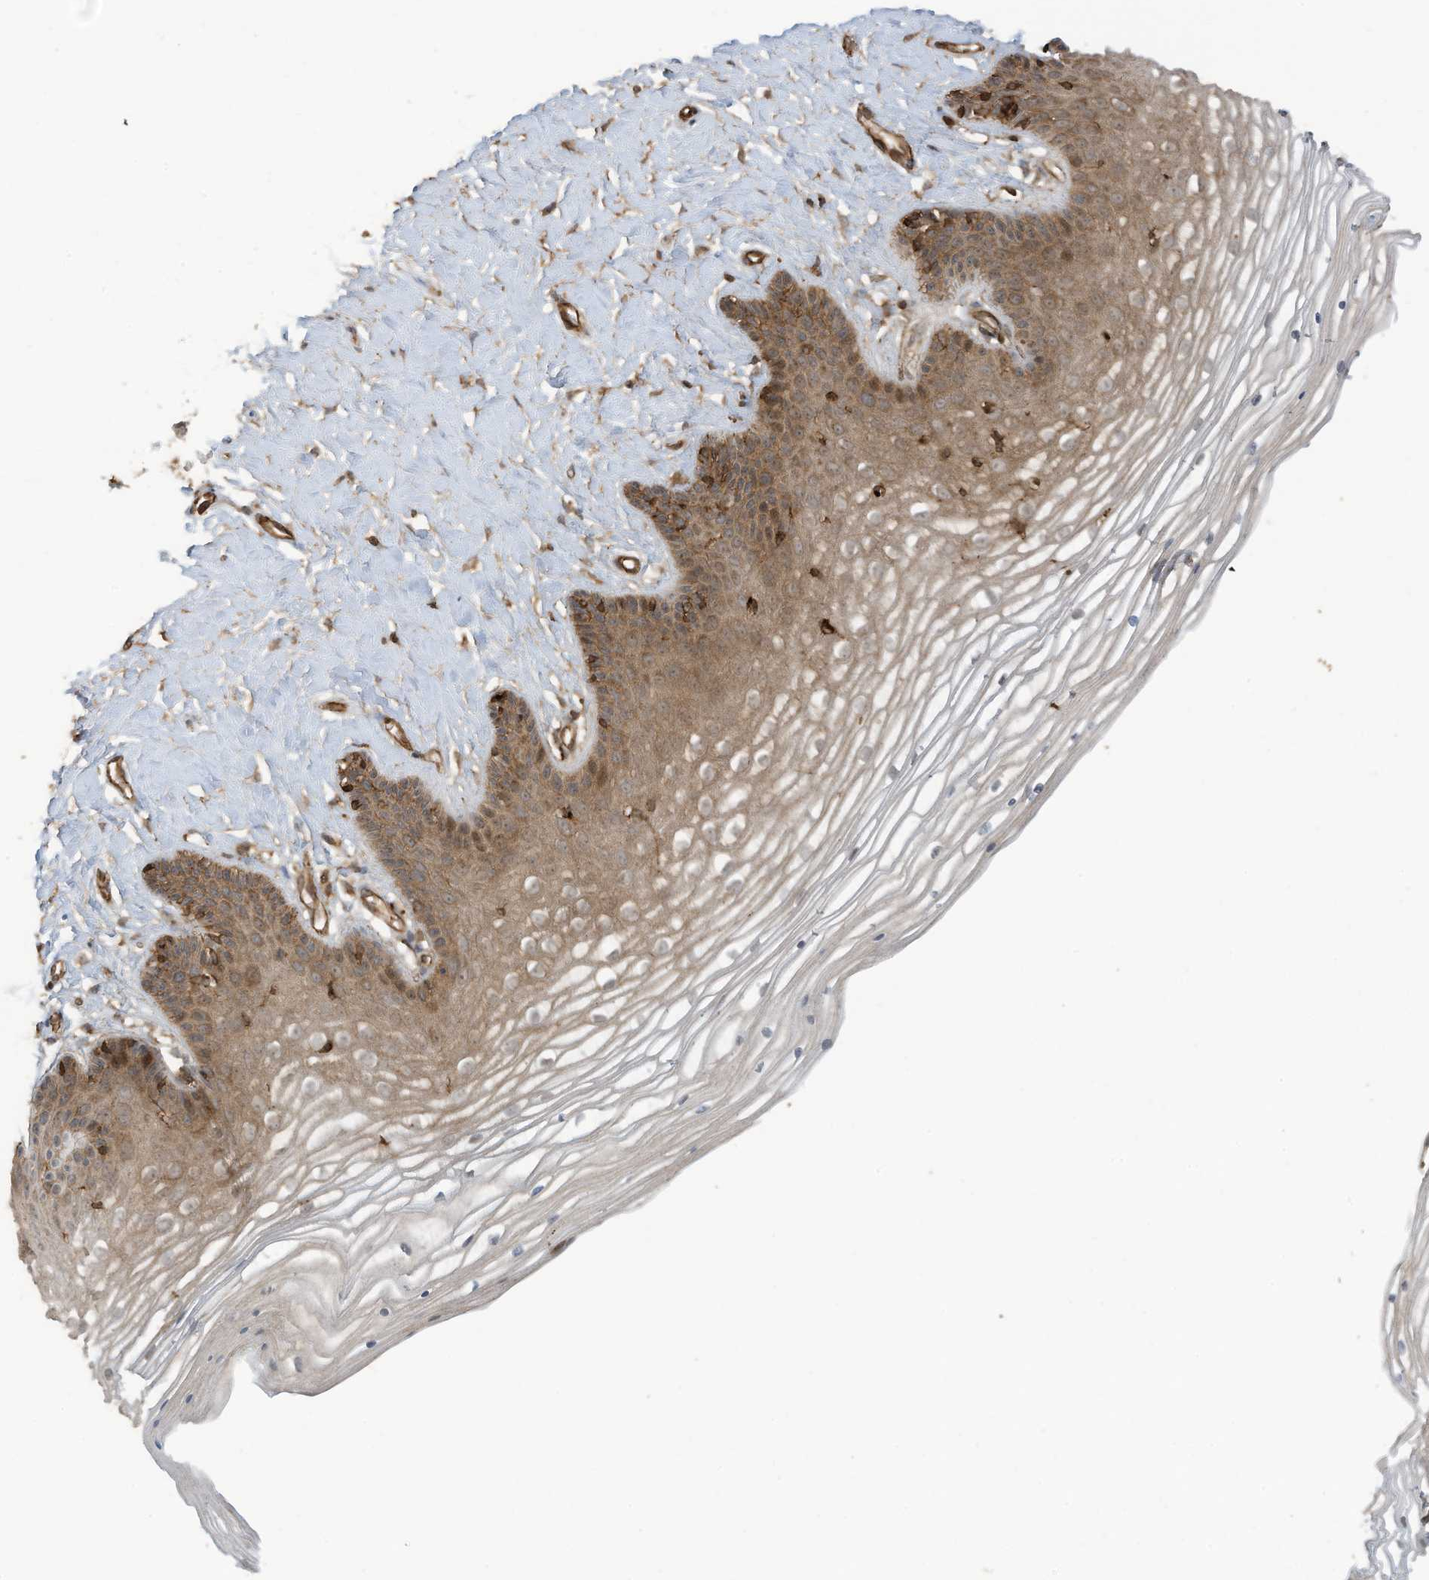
{"staining": {"intensity": "strong", "quantity": "25%-75%", "location": "cytoplasmic/membranous"}, "tissue": "vagina", "cell_type": "Squamous epithelial cells", "image_type": "normal", "snomed": [{"axis": "morphology", "description": "Normal tissue, NOS"}, {"axis": "topography", "description": "Vagina"}, {"axis": "topography", "description": "Cervix"}], "caption": "Brown immunohistochemical staining in benign vagina exhibits strong cytoplasmic/membranous expression in about 25%-75% of squamous epithelial cells. (DAB = brown stain, brightfield microscopy at high magnification).", "gene": "DDIT4", "patient": {"sex": "female", "age": 40}}